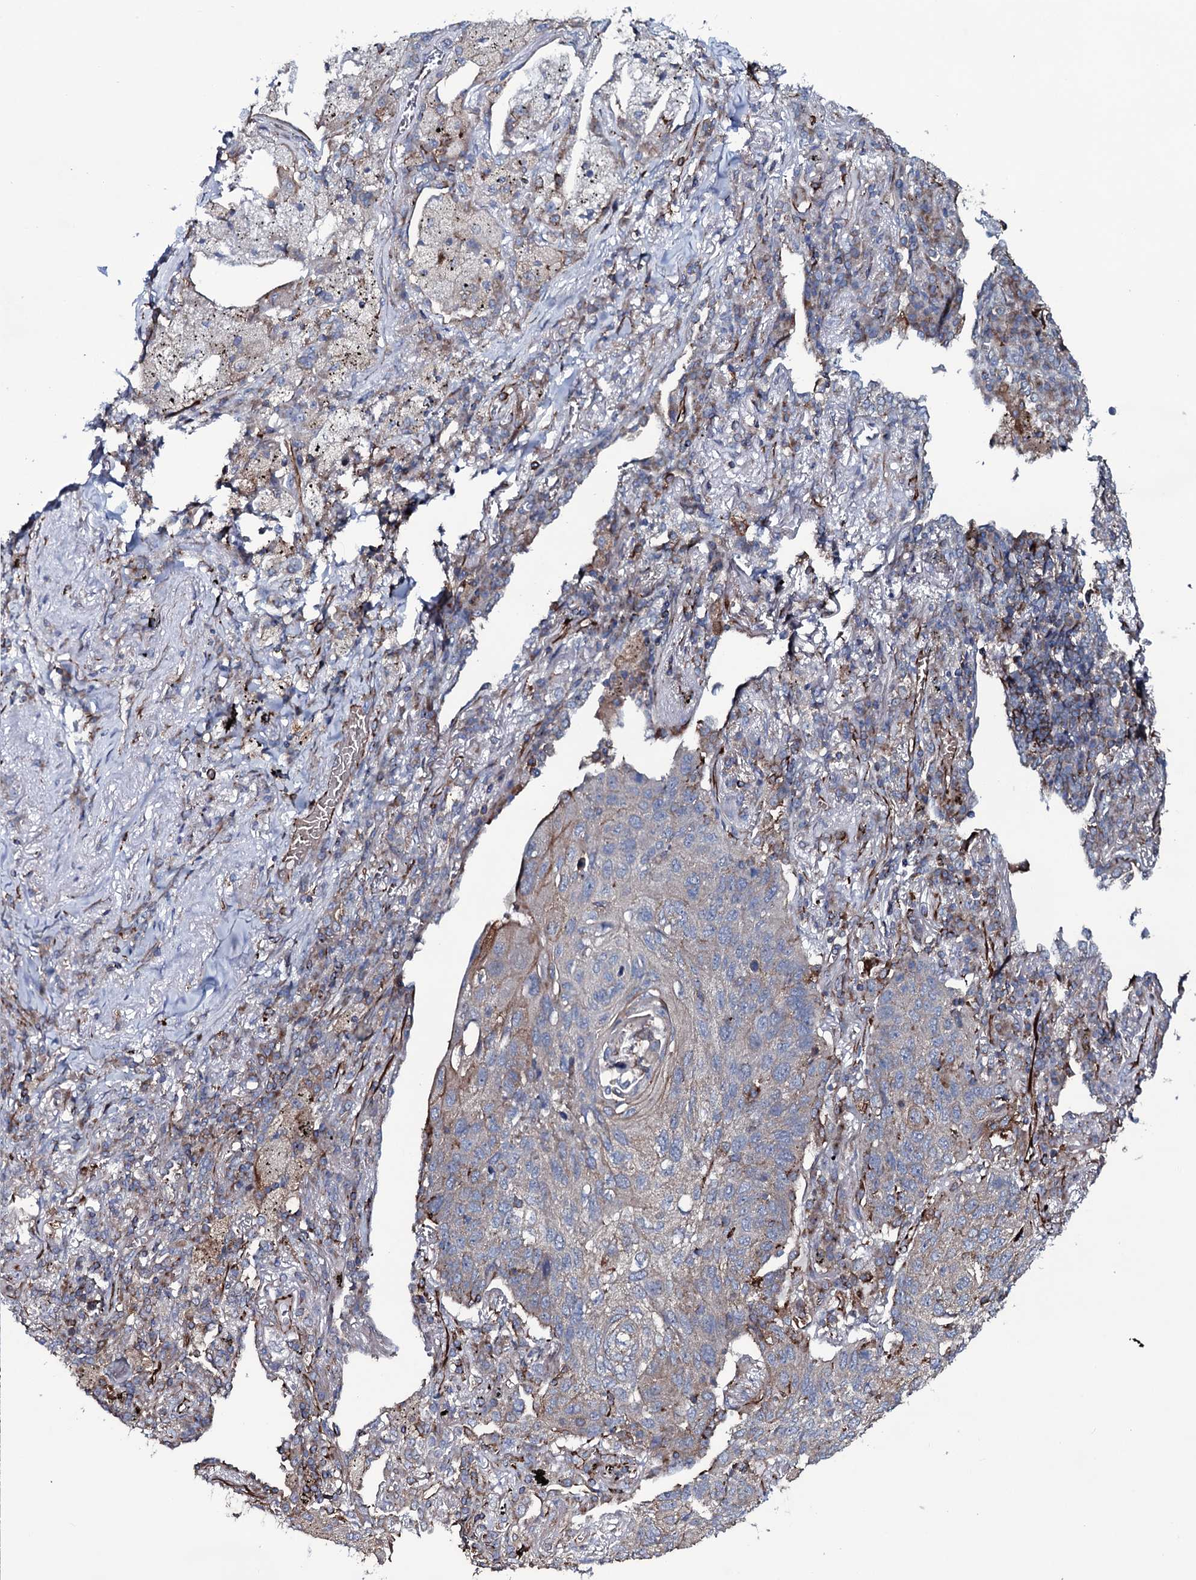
{"staining": {"intensity": "moderate", "quantity": "<25%", "location": "cytoplasmic/membranous"}, "tissue": "lung cancer", "cell_type": "Tumor cells", "image_type": "cancer", "snomed": [{"axis": "morphology", "description": "Squamous cell carcinoma, NOS"}, {"axis": "topography", "description": "Lung"}], "caption": "Immunohistochemical staining of lung cancer (squamous cell carcinoma) reveals low levels of moderate cytoplasmic/membranous staining in about <25% of tumor cells.", "gene": "VAMP8", "patient": {"sex": "female", "age": 63}}